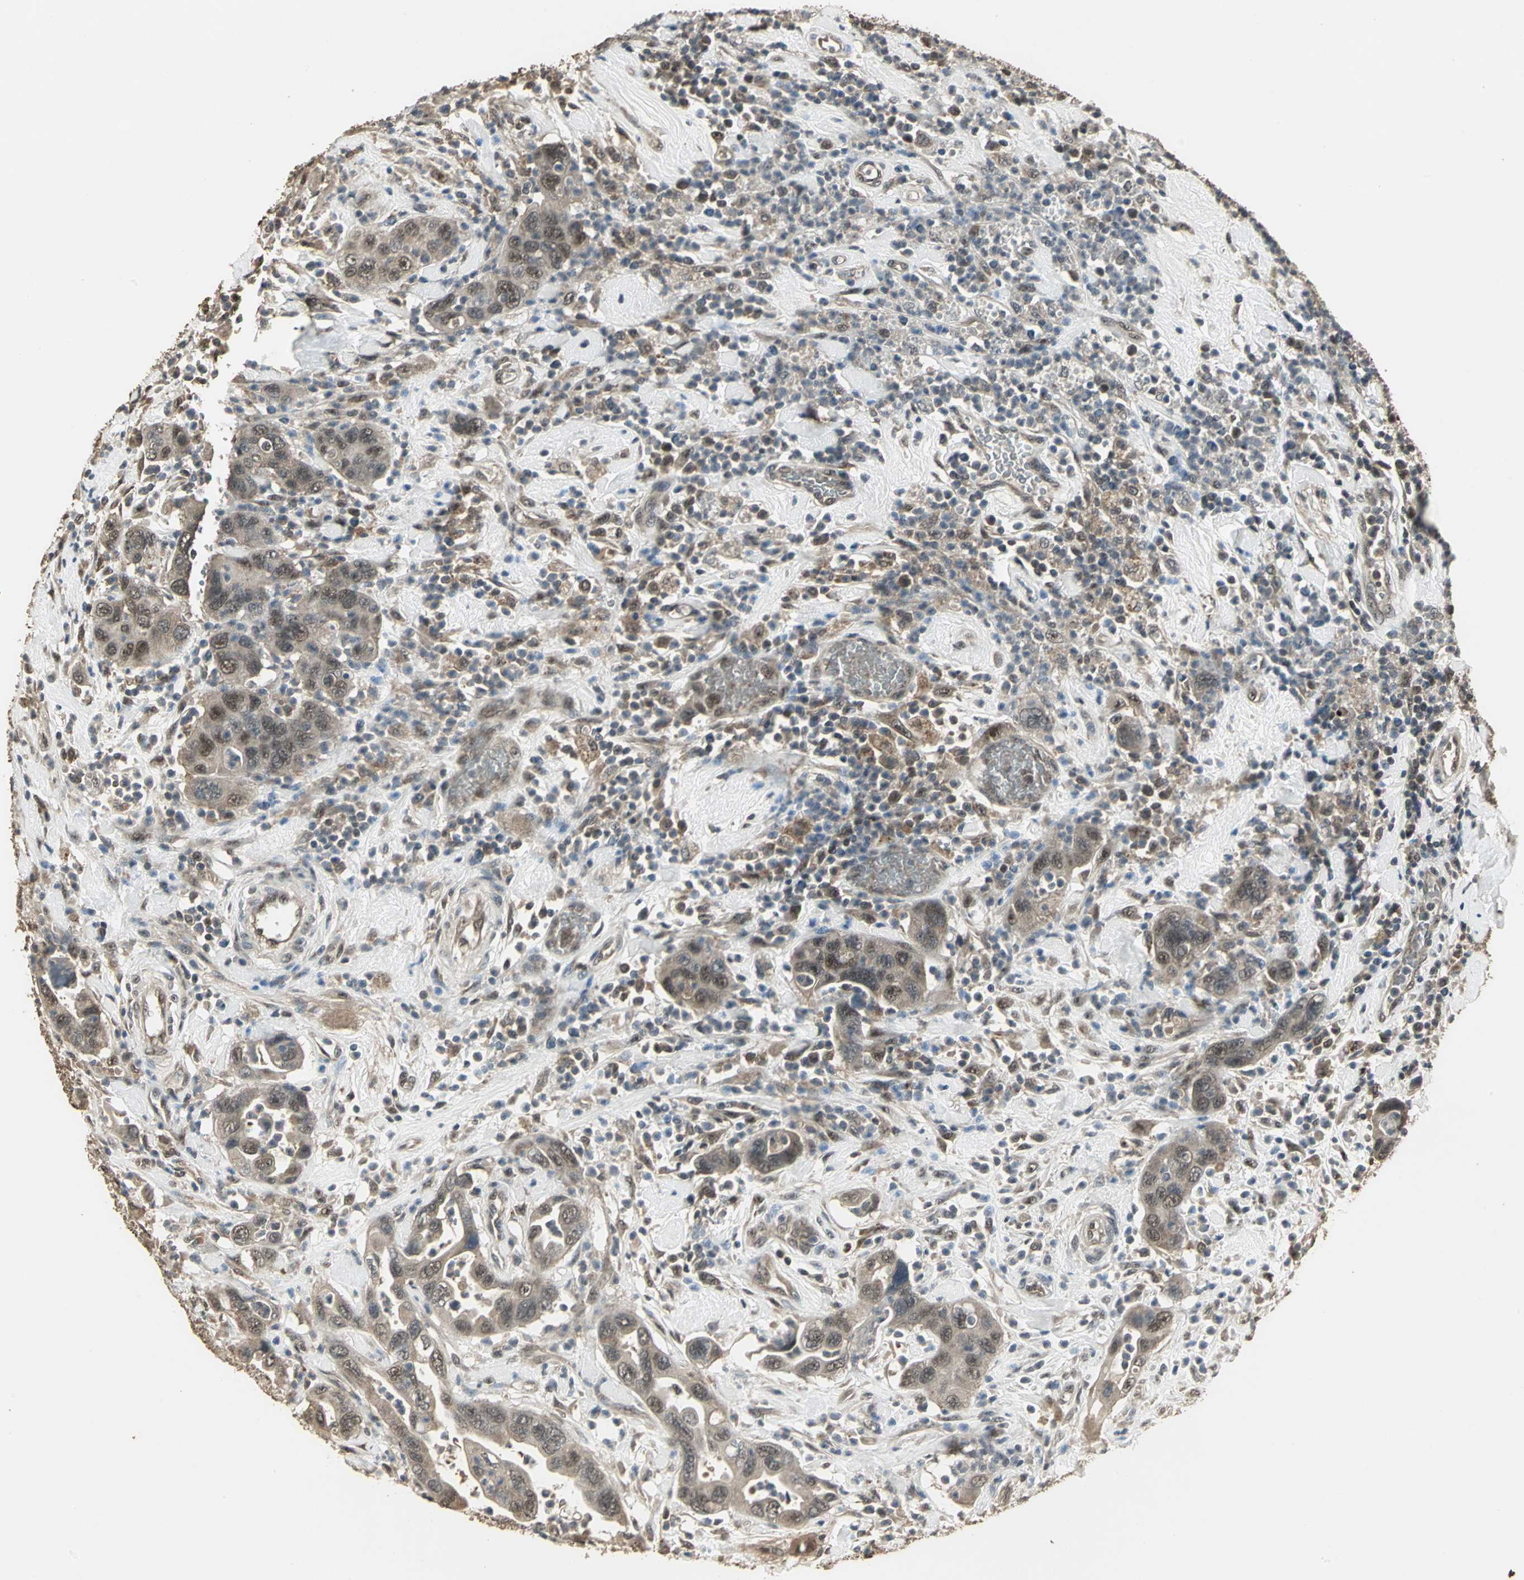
{"staining": {"intensity": "moderate", "quantity": "25%-75%", "location": "cytoplasmic/membranous"}, "tissue": "pancreatic cancer", "cell_type": "Tumor cells", "image_type": "cancer", "snomed": [{"axis": "morphology", "description": "Adenocarcinoma, NOS"}, {"axis": "topography", "description": "Pancreas"}], "caption": "High-power microscopy captured an immunohistochemistry histopathology image of adenocarcinoma (pancreatic), revealing moderate cytoplasmic/membranous staining in about 25%-75% of tumor cells.", "gene": "UCHL5", "patient": {"sex": "female", "age": 71}}